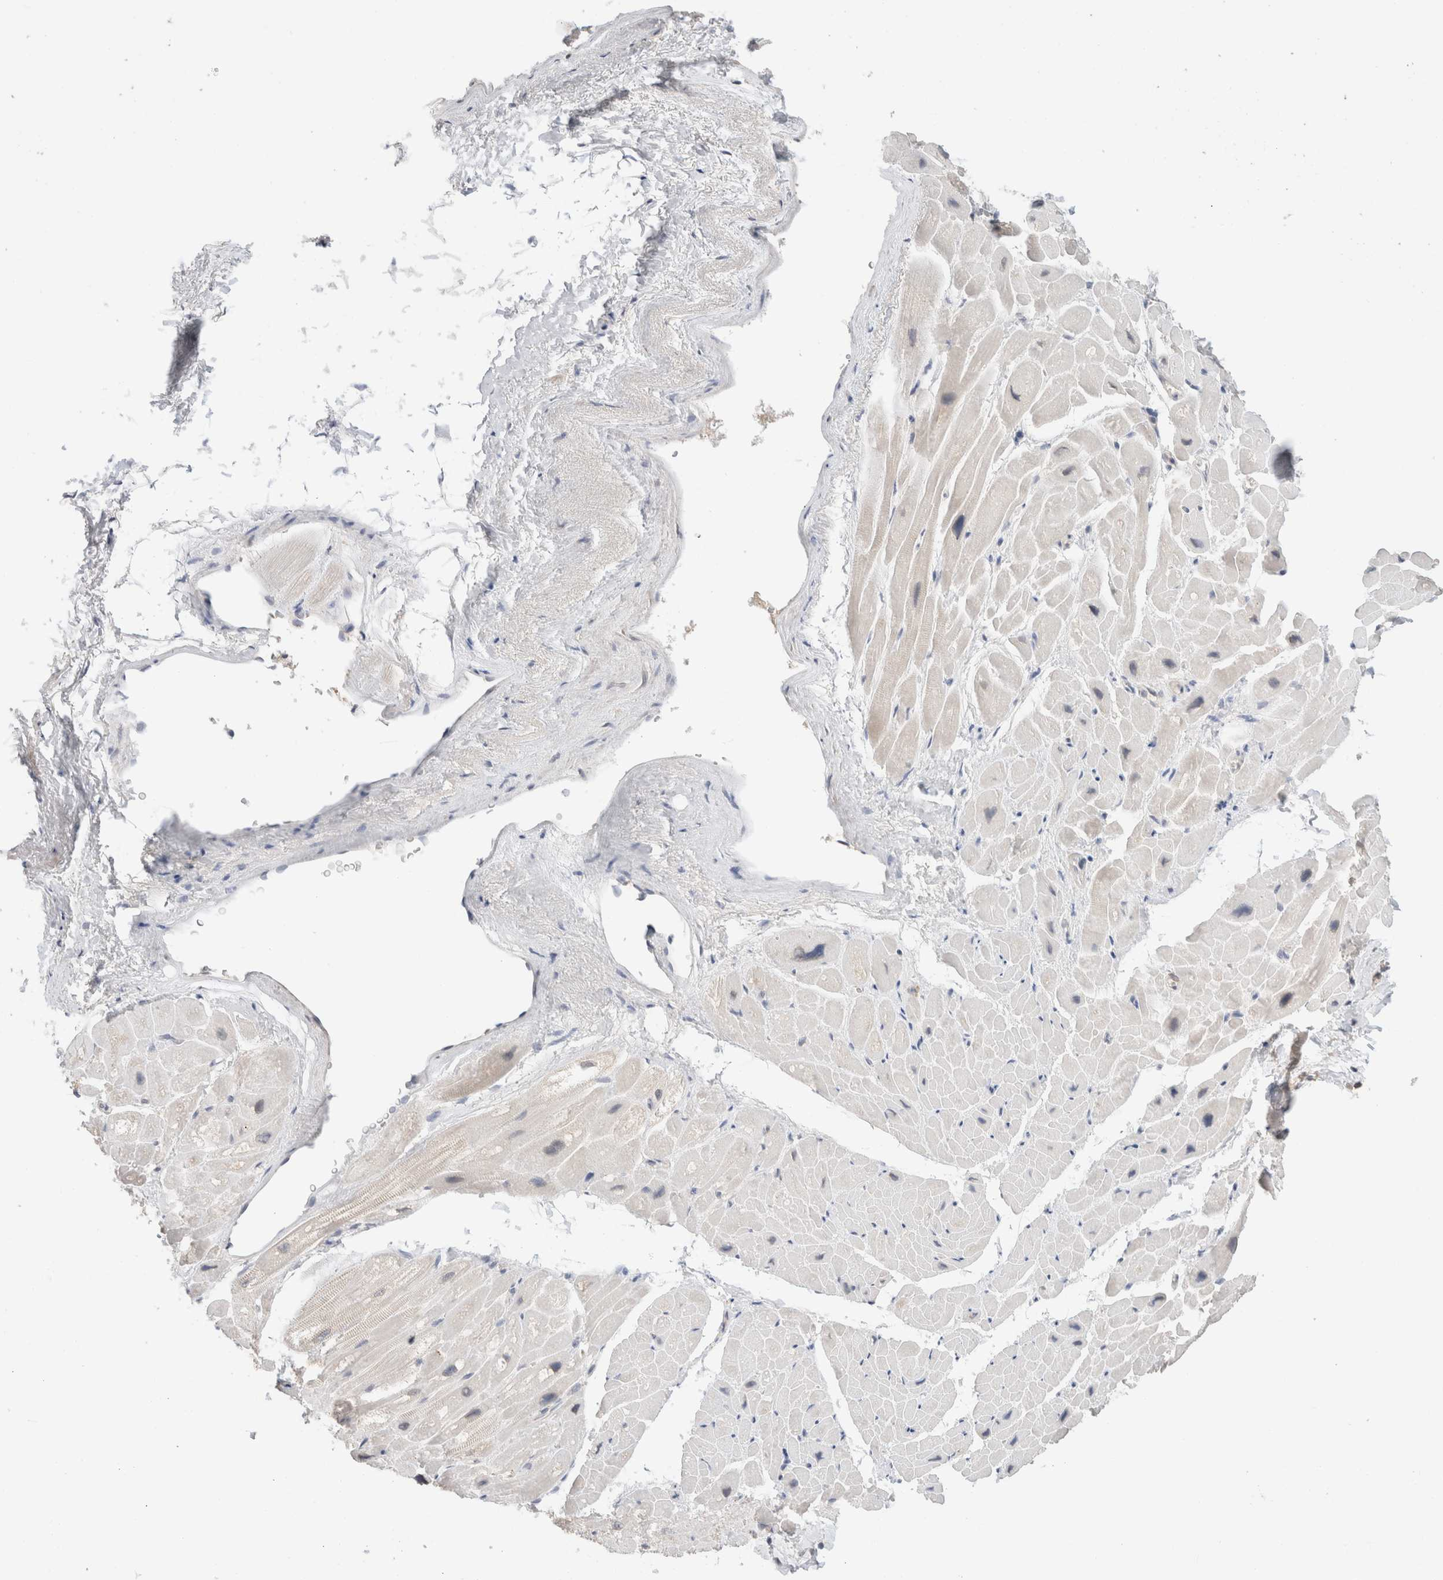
{"staining": {"intensity": "weak", "quantity": "<25%", "location": "cytoplasmic/membranous"}, "tissue": "heart muscle", "cell_type": "Cardiomyocytes", "image_type": "normal", "snomed": [{"axis": "morphology", "description": "Normal tissue, NOS"}, {"axis": "topography", "description": "Heart"}], "caption": "This is an immunohistochemistry (IHC) histopathology image of benign heart muscle. There is no staining in cardiomyocytes.", "gene": "TRIM41", "patient": {"sex": "male", "age": 49}}